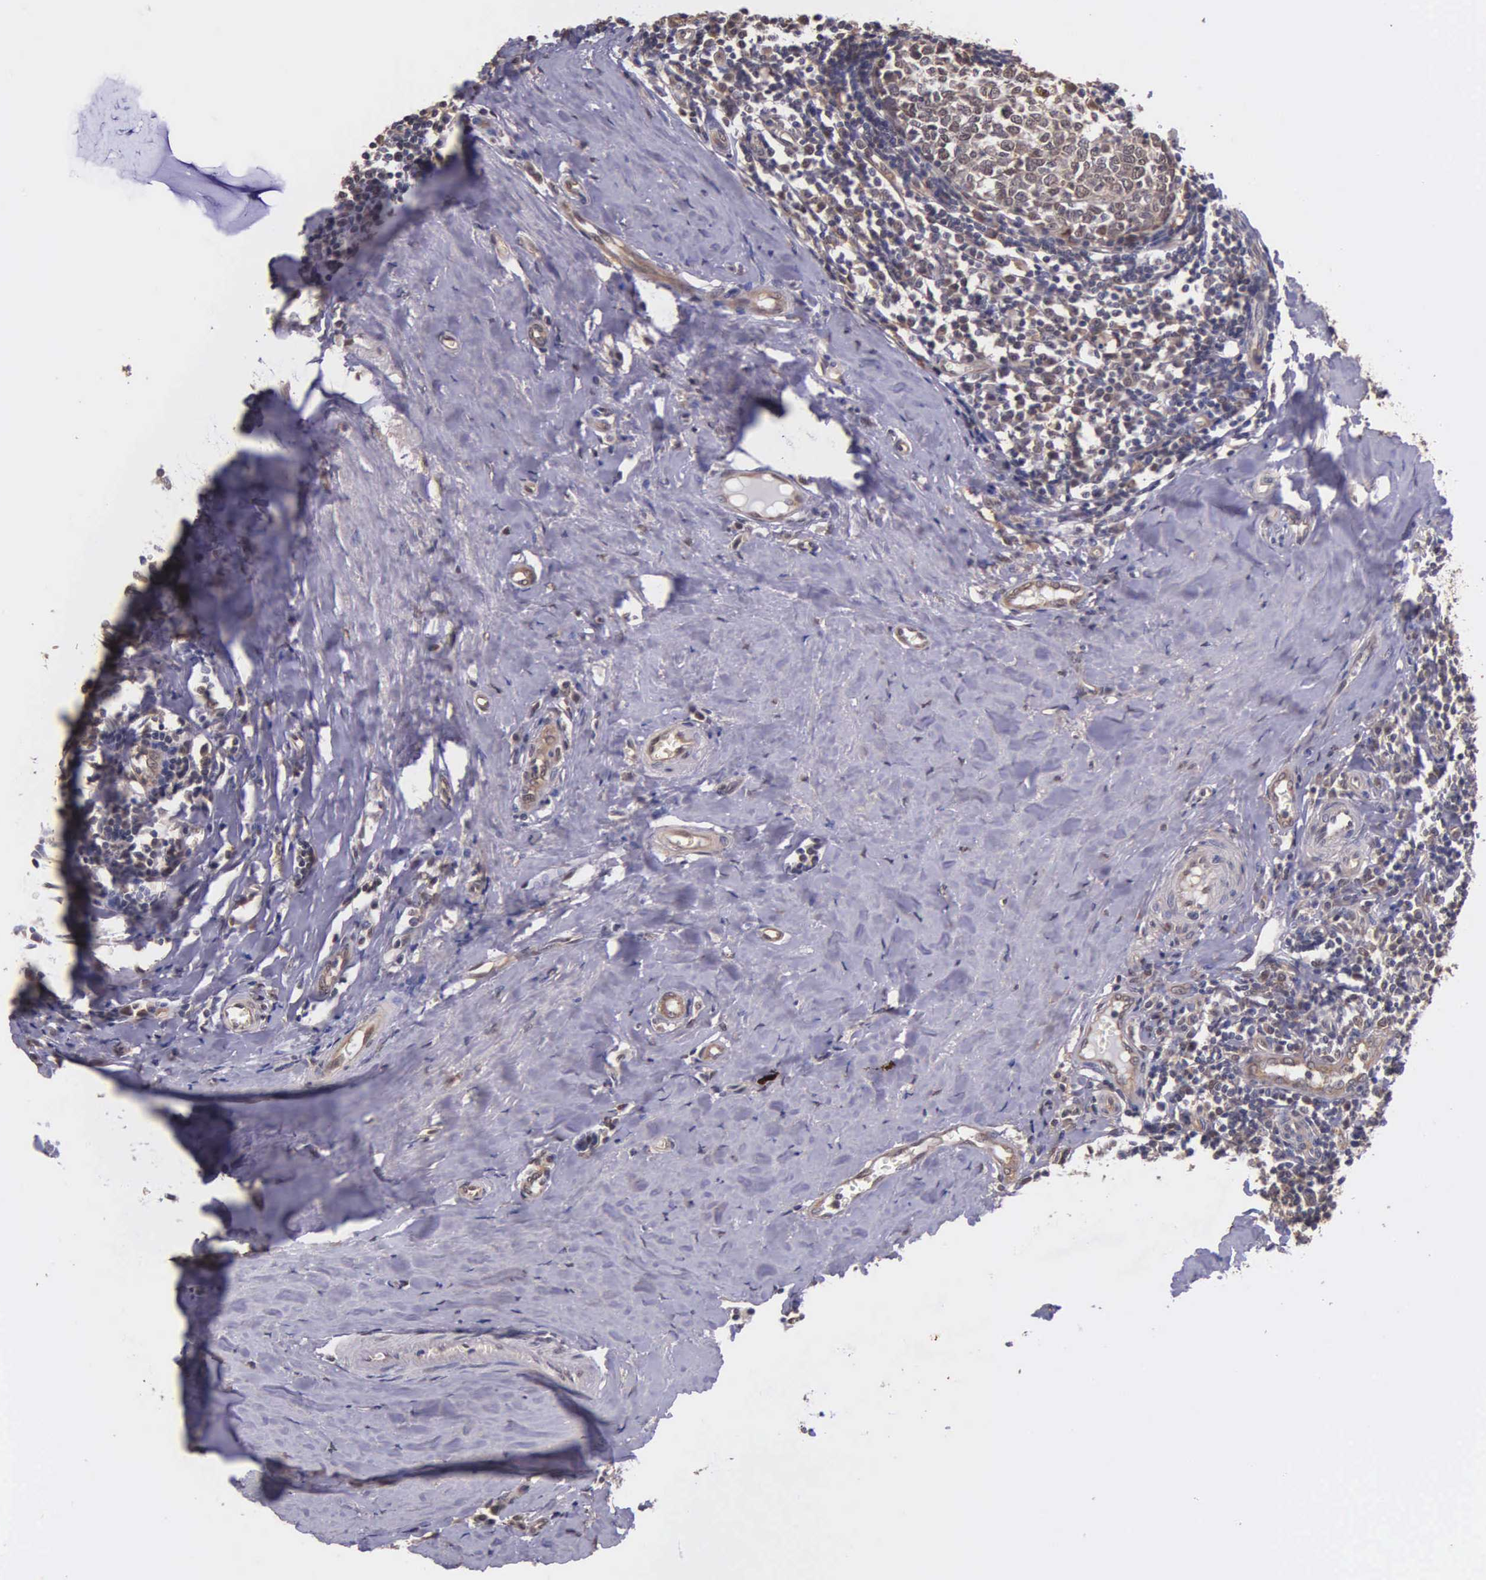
{"staining": {"intensity": "moderate", "quantity": ">75%", "location": "cytoplasmic/membranous,nuclear"}, "tissue": "tonsil", "cell_type": "Germinal center cells", "image_type": "normal", "snomed": [{"axis": "morphology", "description": "Normal tissue, NOS"}, {"axis": "topography", "description": "Tonsil"}], "caption": "Immunohistochemical staining of benign human tonsil displays >75% levels of moderate cytoplasmic/membranous,nuclear protein expression in approximately >75% of germinal center cells. Immunohistochemistry (ihc) stains the protein of interest in brown and the nuclei are stained blue.", "gene": "PSMC1", "patient": {"sex": "female", "age": 41}}